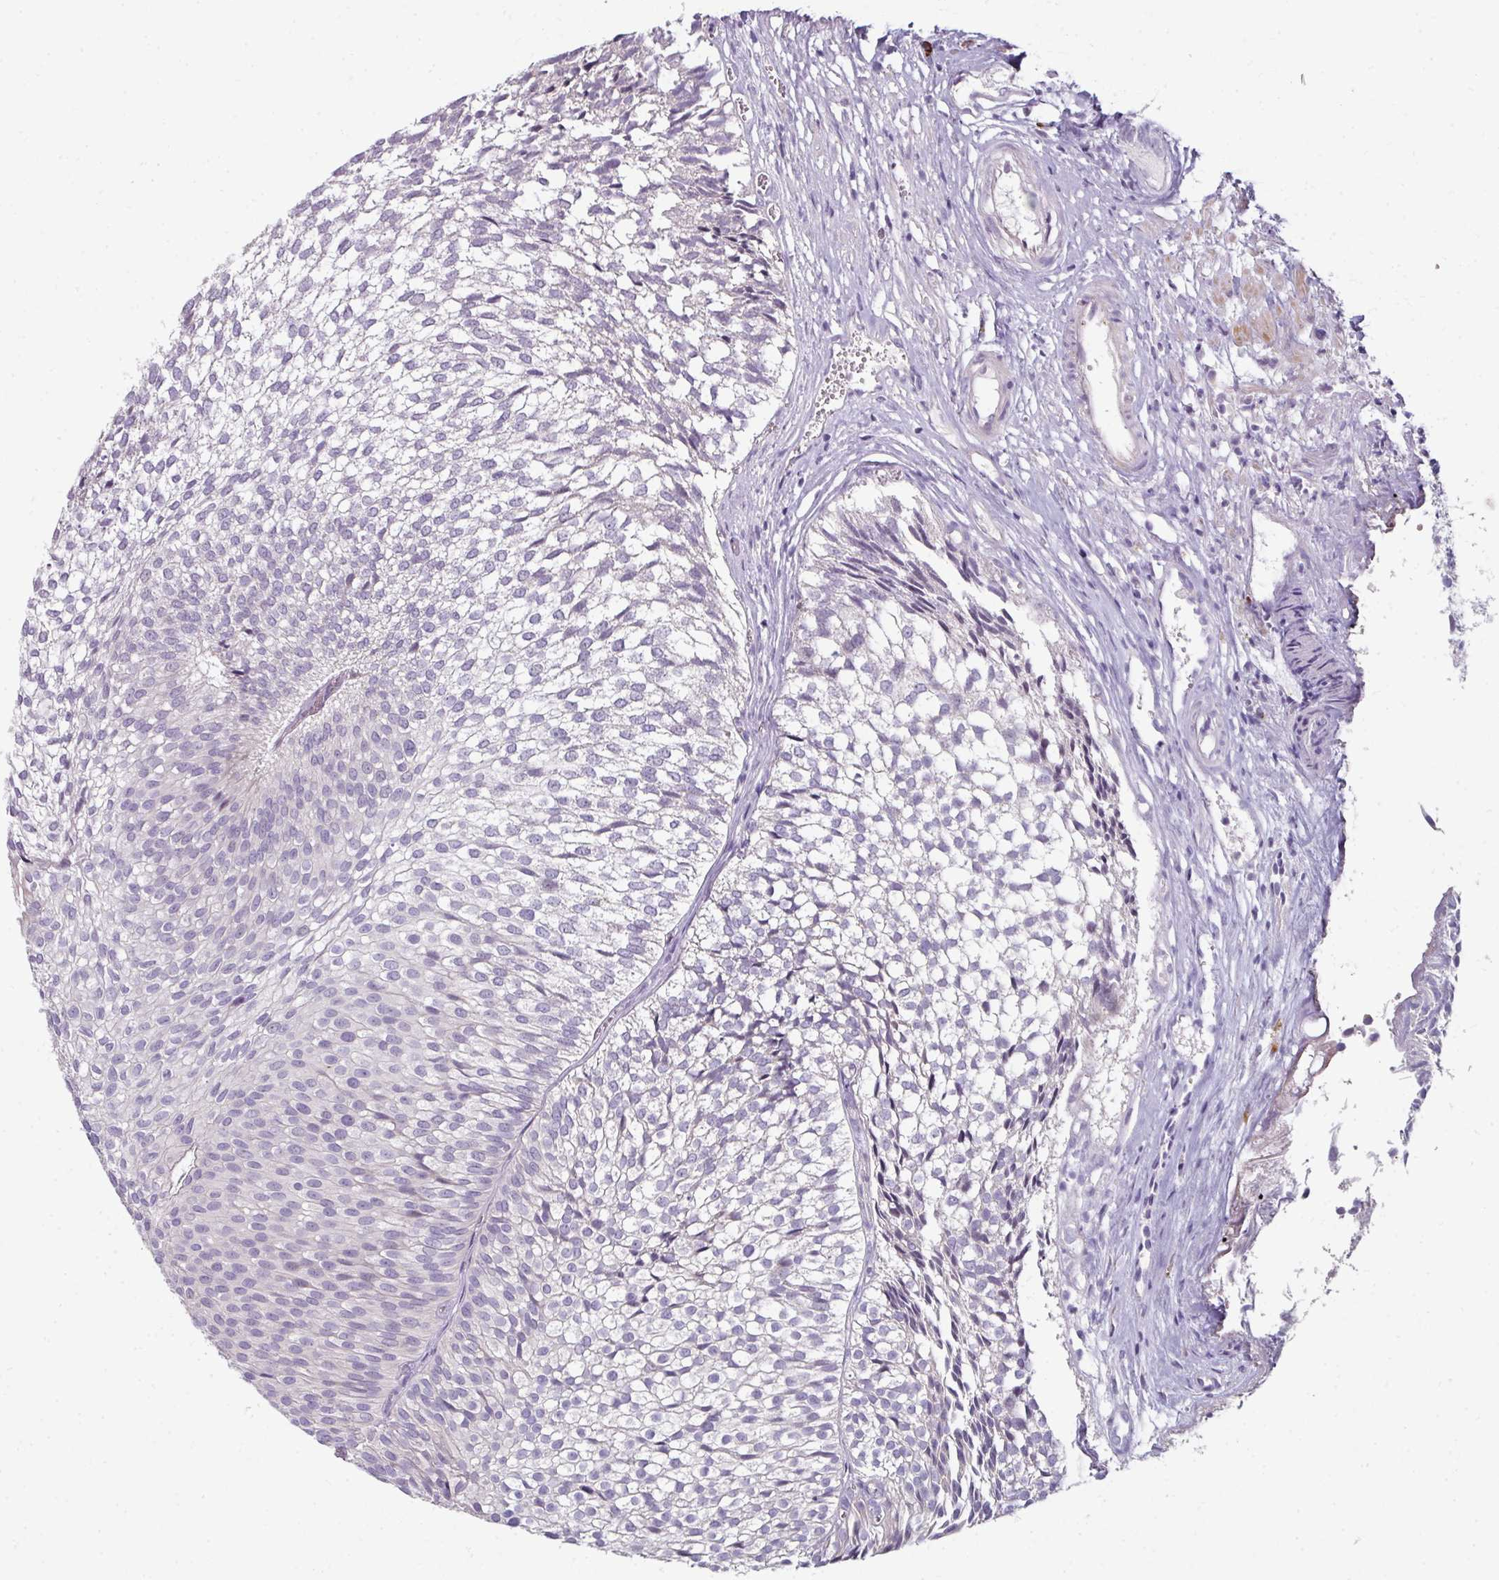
{"staining": {"intensity": "negative", "quantity": "none", "location": "none"}, "tissue": "urothelial cancer", "cell_type": "Tumor cells", "image_type": "cancer", "snomed": [{"axis": "morphology", "description": "Urothelial carcinoma, Low grade"}, {"axis": "topography", "description": "Urinary bladder"}], "caption": "High magnification brightfield microscopy of urothelial cancer stained with DAB (brown) and counterstained with hematoxylin (blue): tumor cells show no significant expression.", "gene": "FHAD1", "patient": {"sex": "male", "age": 91}}